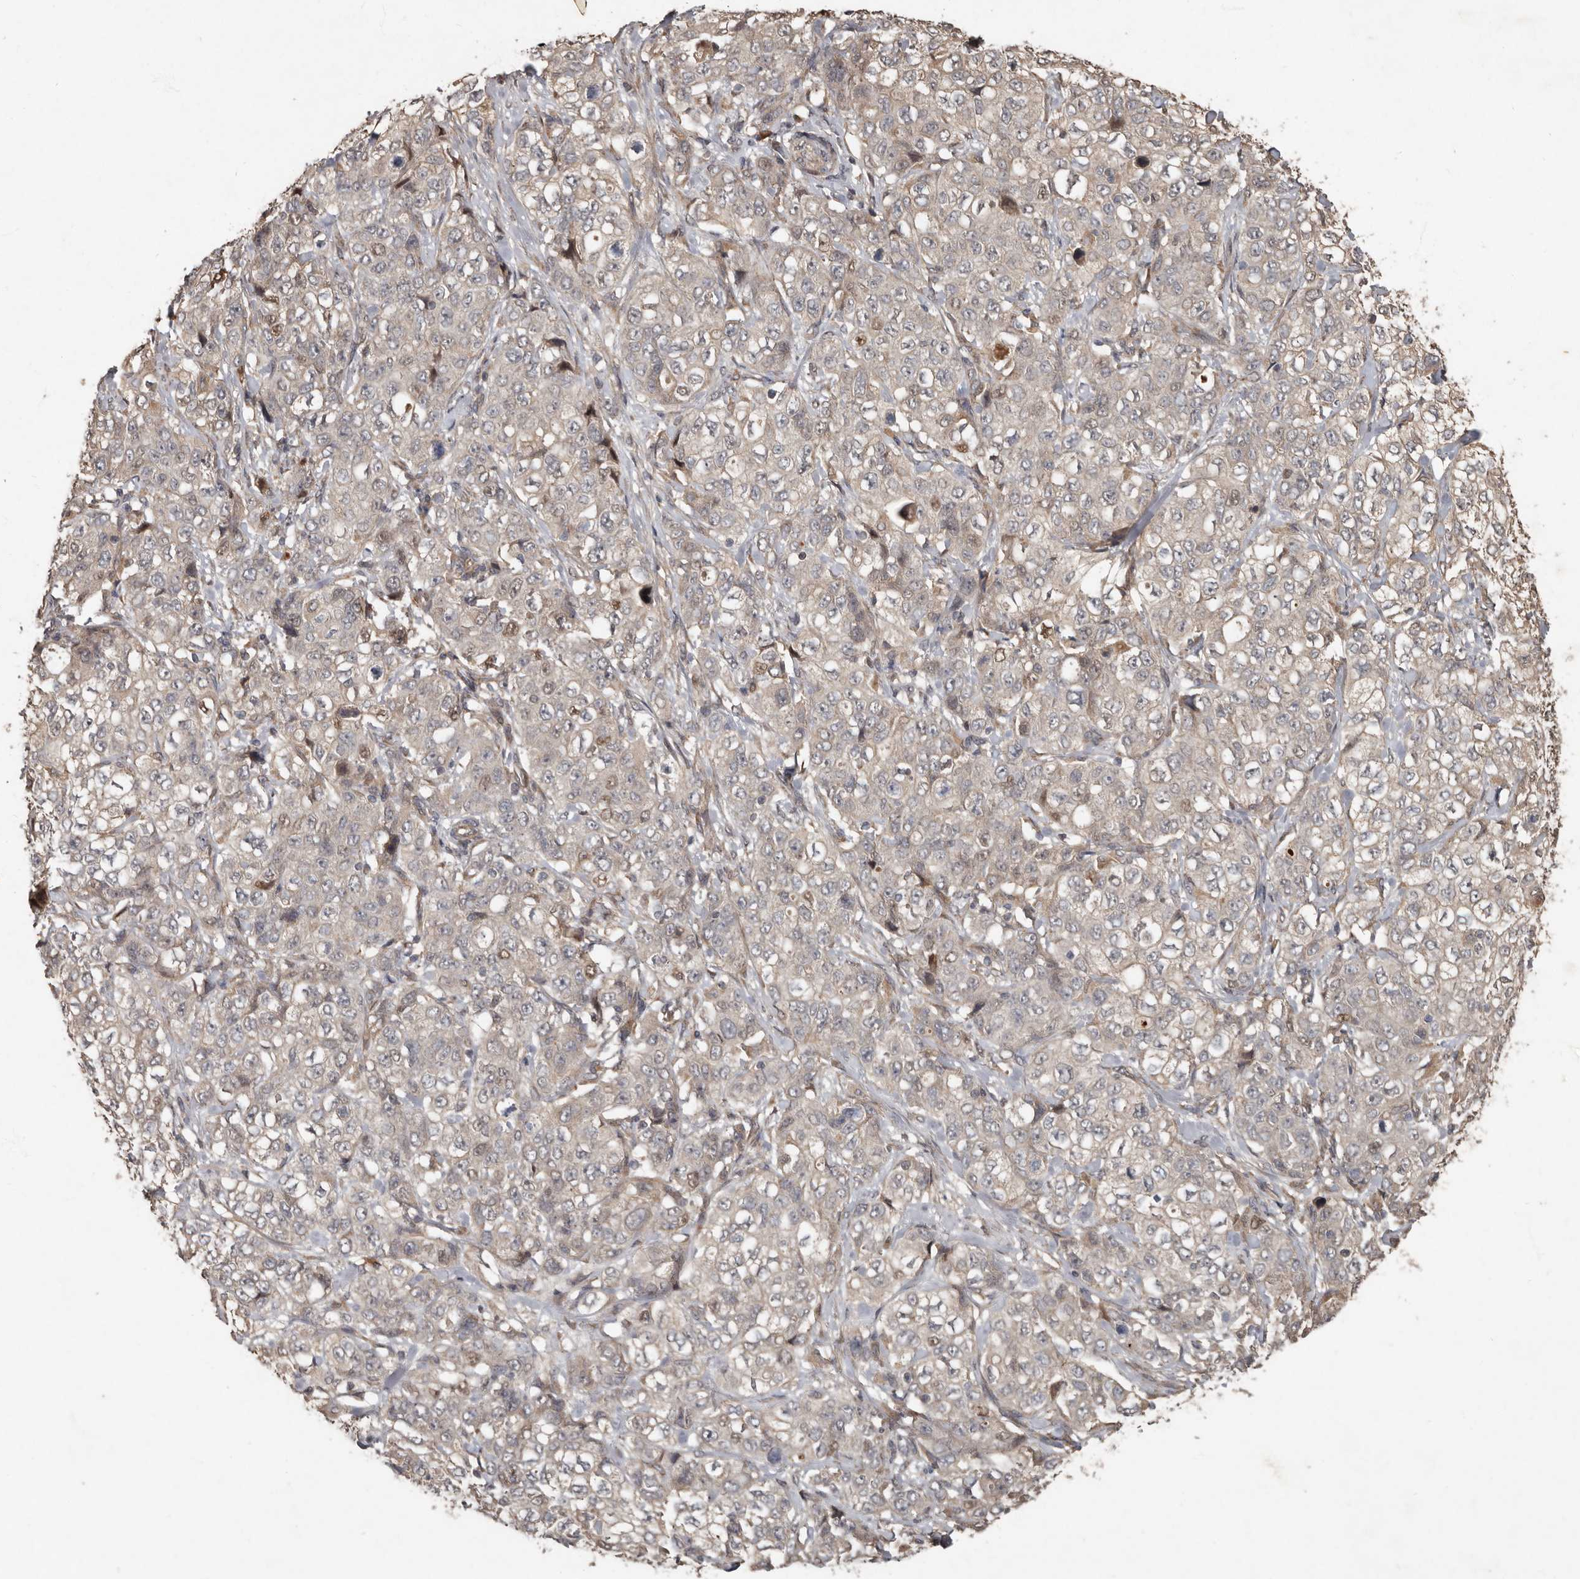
{"staining": {"intensity": "weak", "quantity": "<25%", "location": "nuclear"}, "tissue": "stomach cancer", "cell_type": "Tumor cells", "image_type": "cancer", "snomed": [{"axis": "morphology", "description": "Adenocarcinoma, NOS"}, {"axis": "topography", "description": "Stomach"}], "caption": "Stomach cancer was stained to show a protein in brown. There is no significant expression in tumor cells.", "gene": "KIF26B", "patient": {"sex": "male", "age": 48}}